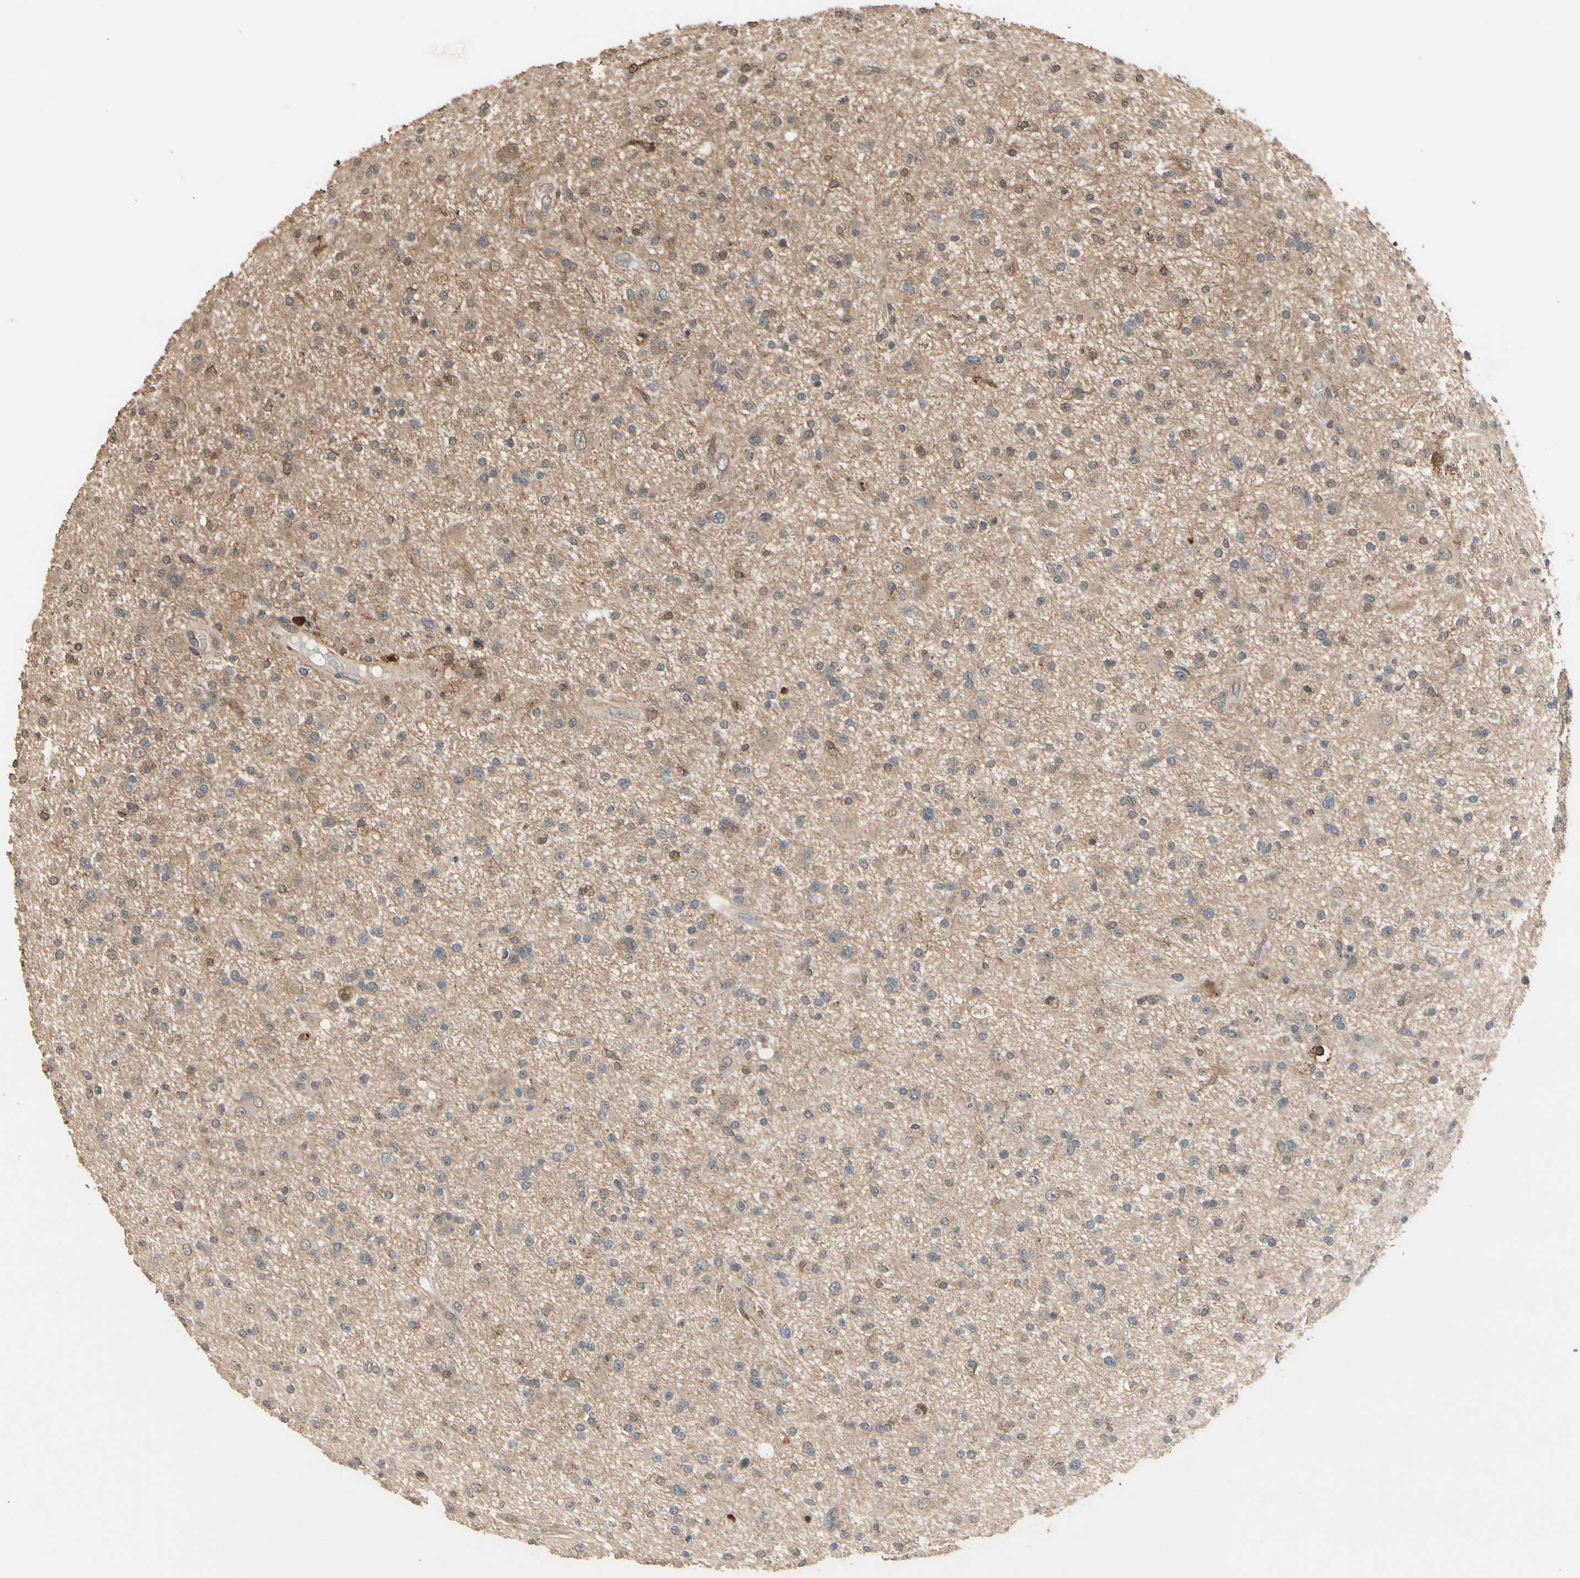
{"staining": {"intensity": "weak", "quantity": "<25%", "location": "cytoplasmic/membranous"}, "tissue": "glioma", "cell_type": "Tumor cells", "image_type": "cancer", "snomed": [{"axis": "morphology", "description": "Glioma, malignant, High grade"}, {"axis": "topography", "description": "Brain"}], "caption": "This is an immunohistochemistry (IHC) micrograph of human malignant high-grade glioma. There is no expression in tumor cells.", "gene": "CSF1R", "patient": {"sex": "male", "age": 33}}